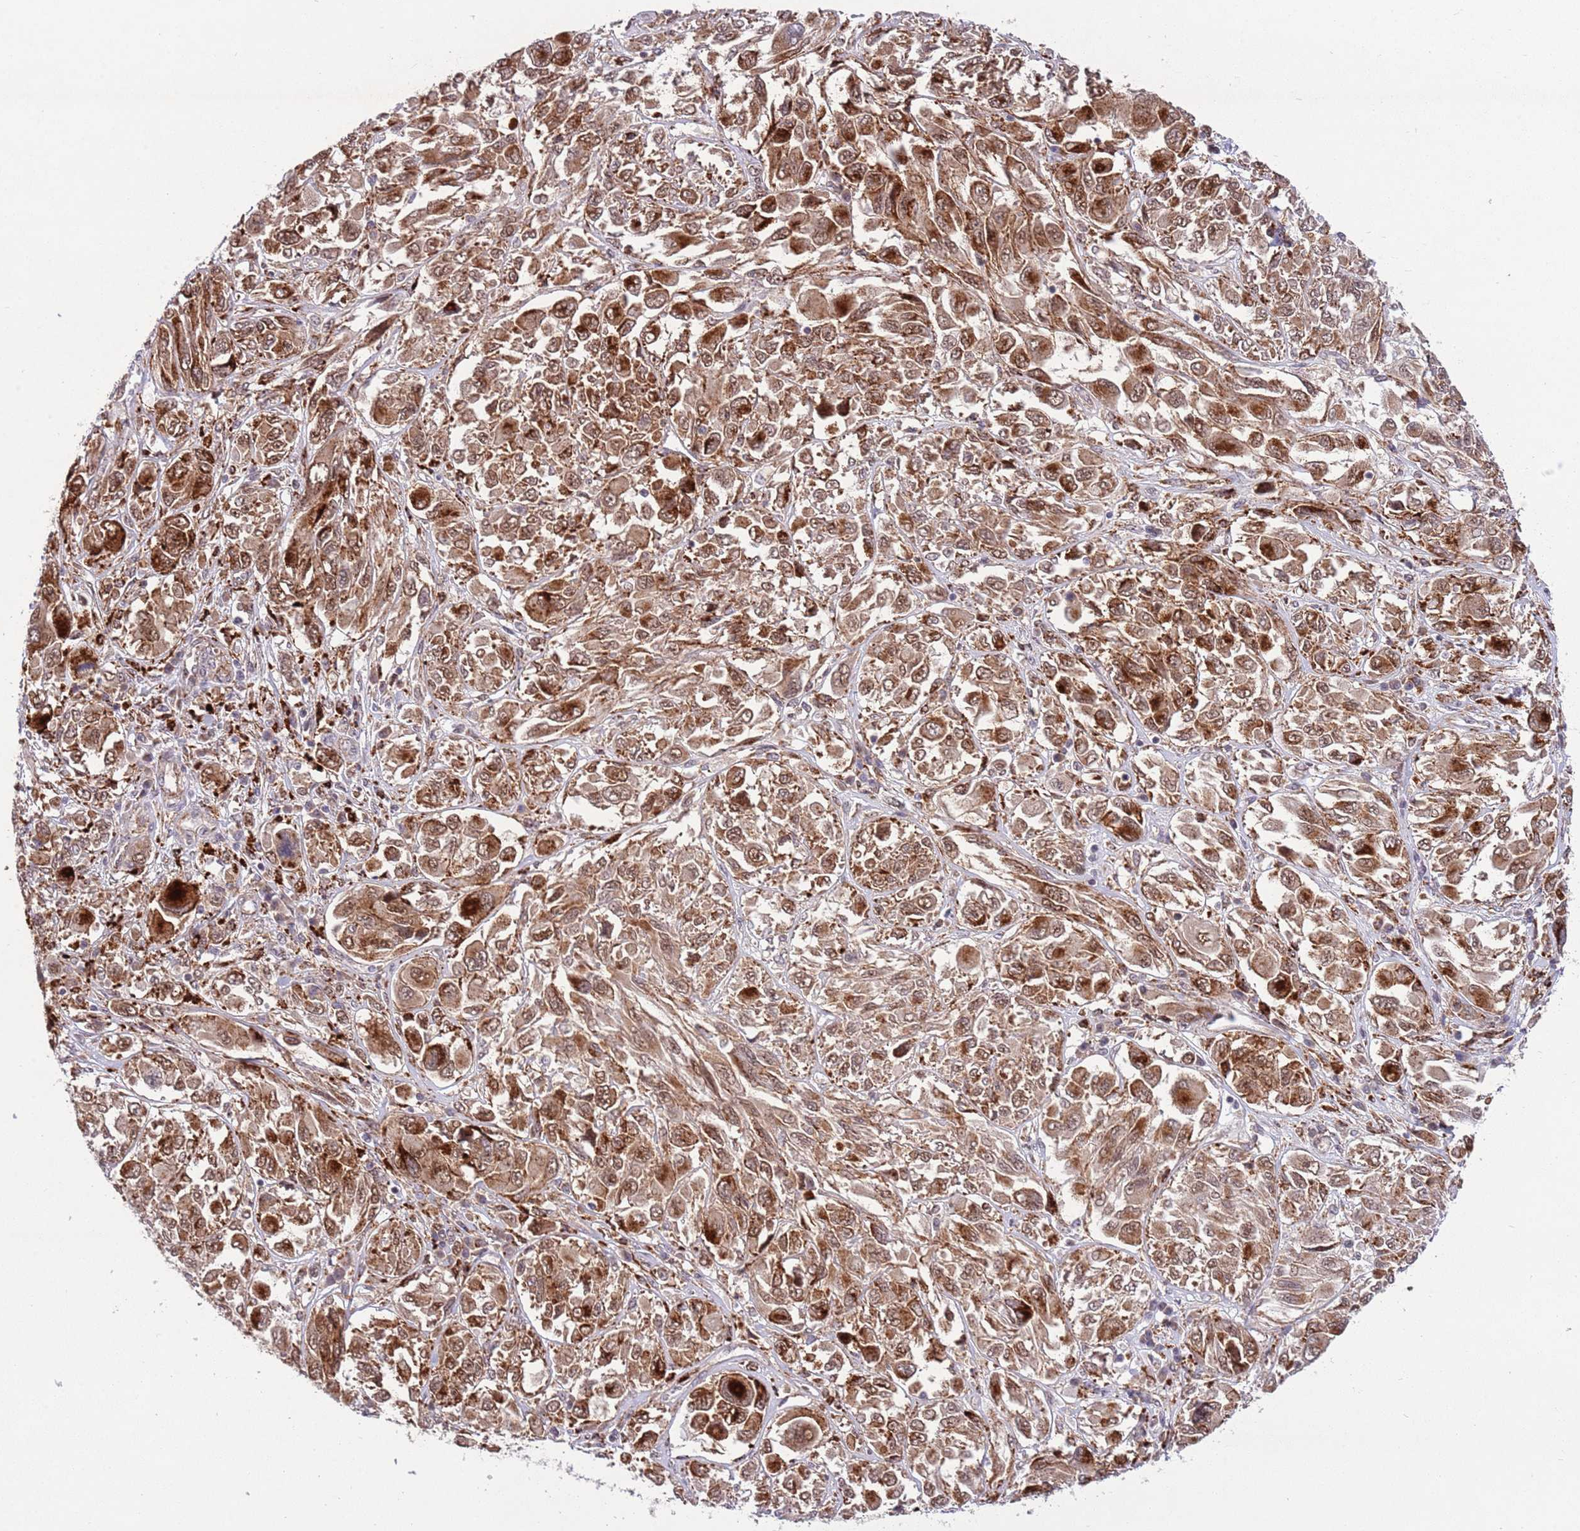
{"staining": {"intensity": "strong", "quantity": ">75%", "location": "cytoplasmic/membranous,nuclear"}, "tissue": "melanoma", "cell_type": "Tumor cells", "image_type": "cancer", "snomed": [{"axis": "morphology", "description": "Malignant melanoma, NOS"}, {"axis": "topography", "description": "Skin"}], "caption": "Tumor cells show strong cytoplasmic/membranous and nuclear positivity in approximately >75% of cells in melanoma.", "gene": "TRIM27", "patient": {"sex": "female", "age": 91}}